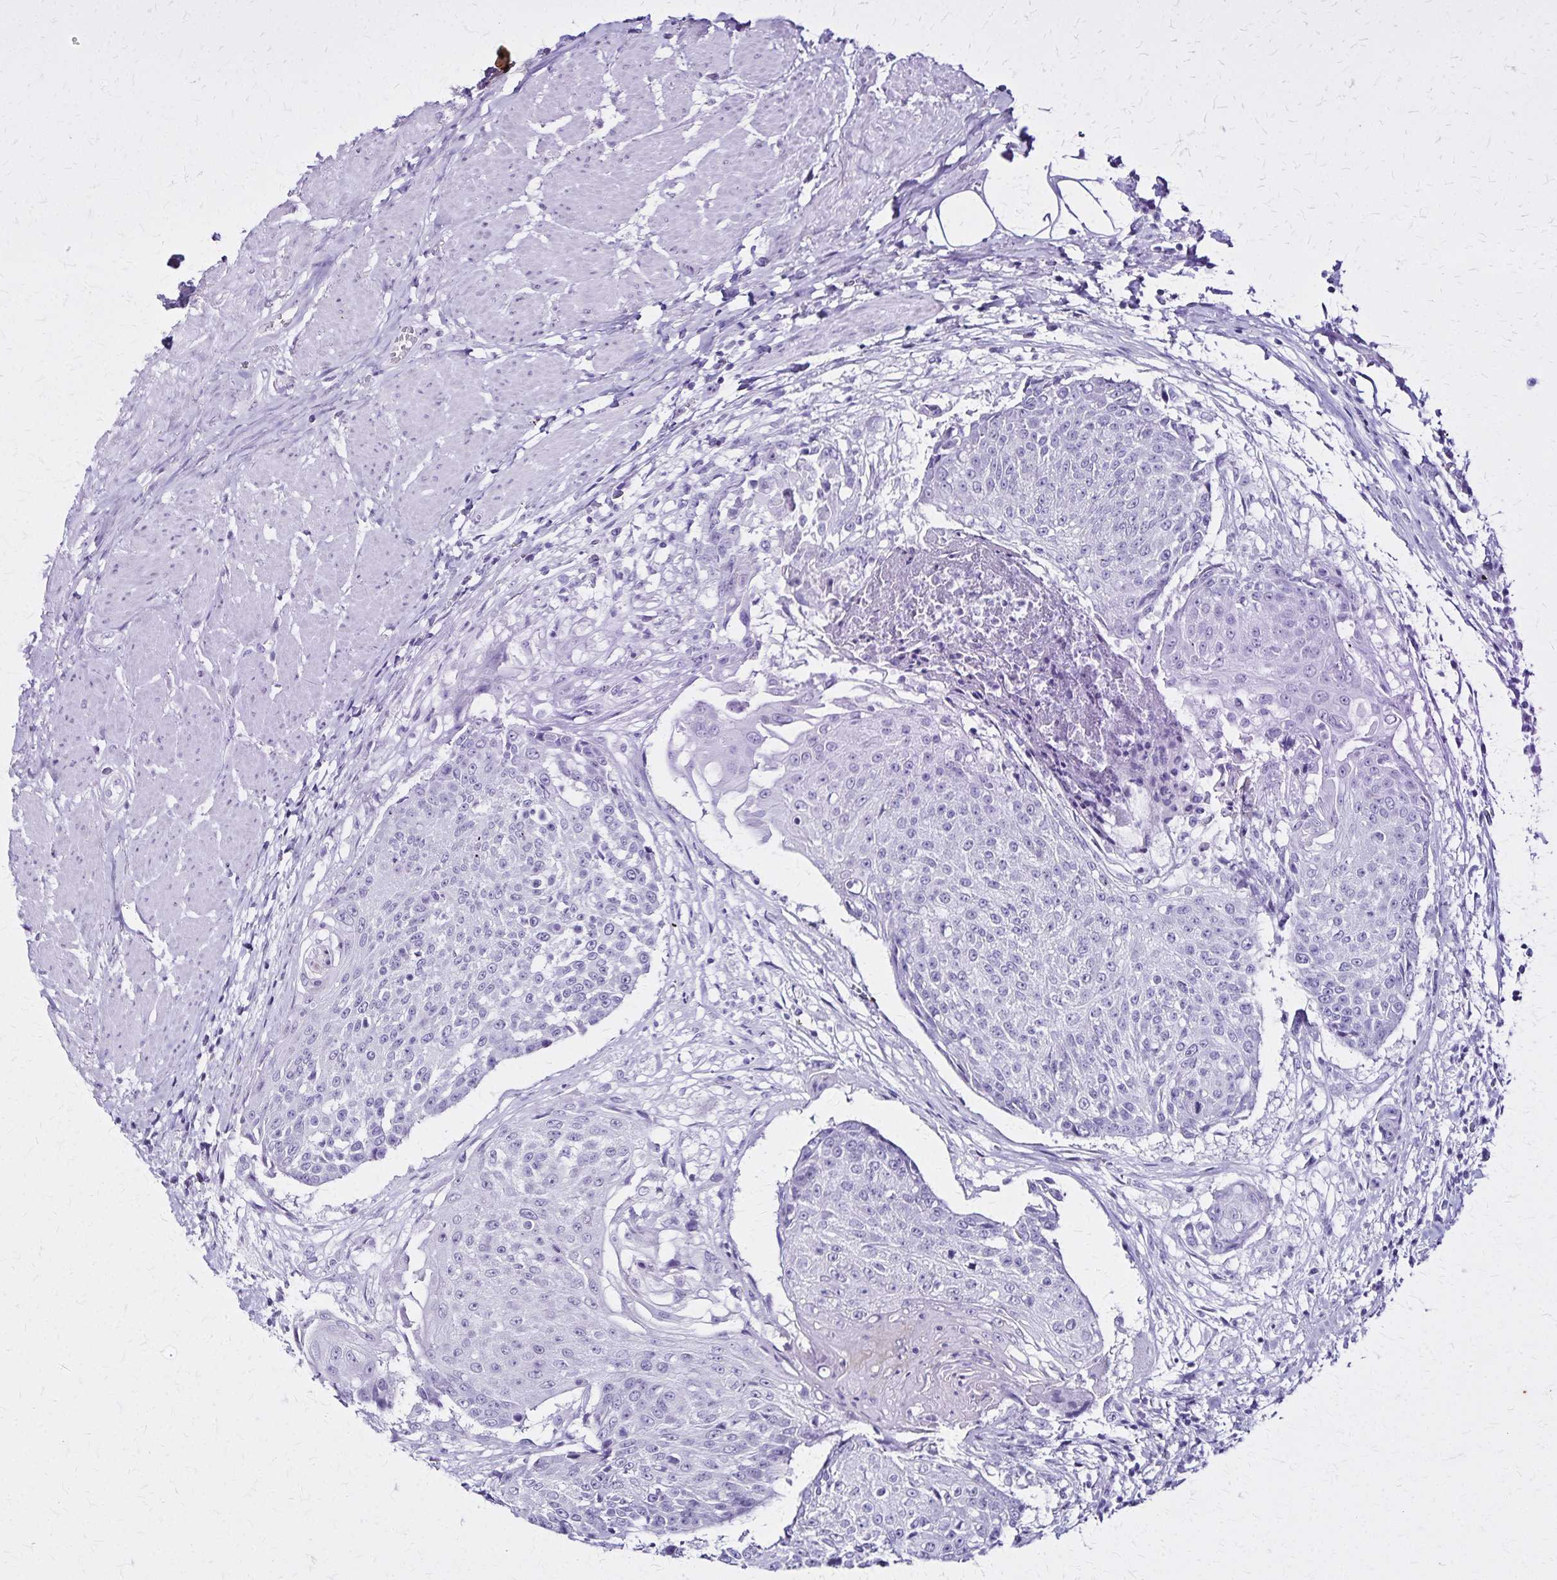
{"staining": {"intensity": "negative", "quantity": "none", "location": "none"}, "tissue": "urothelial cancer", "cell_type": "Tumor cells", "image_type": "cancer", "snomed": [{"axis": "morphology", "description": "Urothelial carcinoma, High grade"}, {"axis": "topography", "description": "Urinary bladder"}], "caption": "Tumor cells are negative for protein expression in human urothelial cancer. (DAB IHC with hematoxylin counter stain).", "gene": "KRT2", "patient": {"sex": "female", "age": 63}}